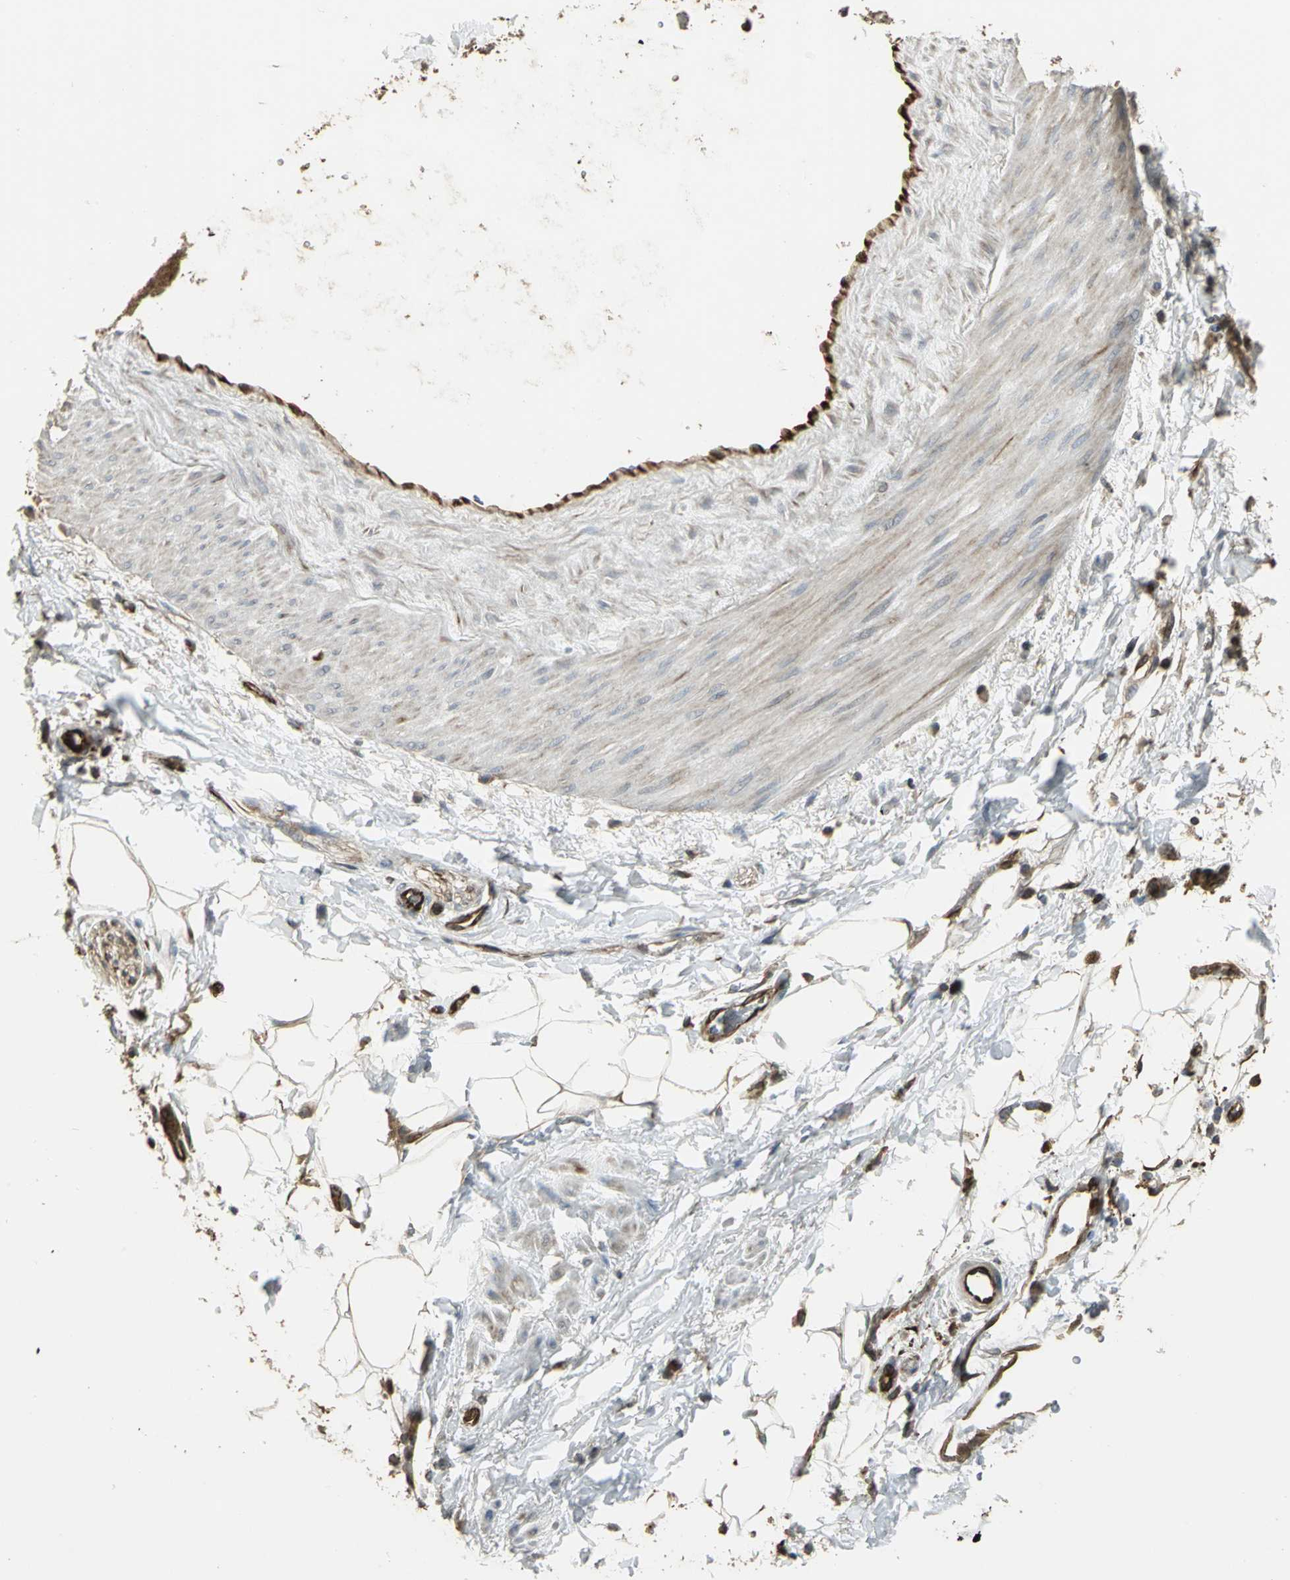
{"staining": {"intensity": "moderate", "quantity": ">75%", "location": "cytoplasmic/membranous"}, "tissue": "adipose tissue", "cell_type": "Adipocytes", "image_type": "normal", "snomed": [{"axis": "morphology", "description": "Normal tissue, NOS"}, {"axis": "morphology", "description": "Urothelial carcinoma, High grade"}, {"axis": "topography", "description": "Vascular tissue"}, {"axis": "topography", "description": "Urinary bladder"}], "caption": "Moderate cytoplasmic/membranous protein staining is seen in approximately >75% of adipocytes in adipose tissue.", "gene": "PRXL2B", "patient": {"sex": "female", "age": 56}}